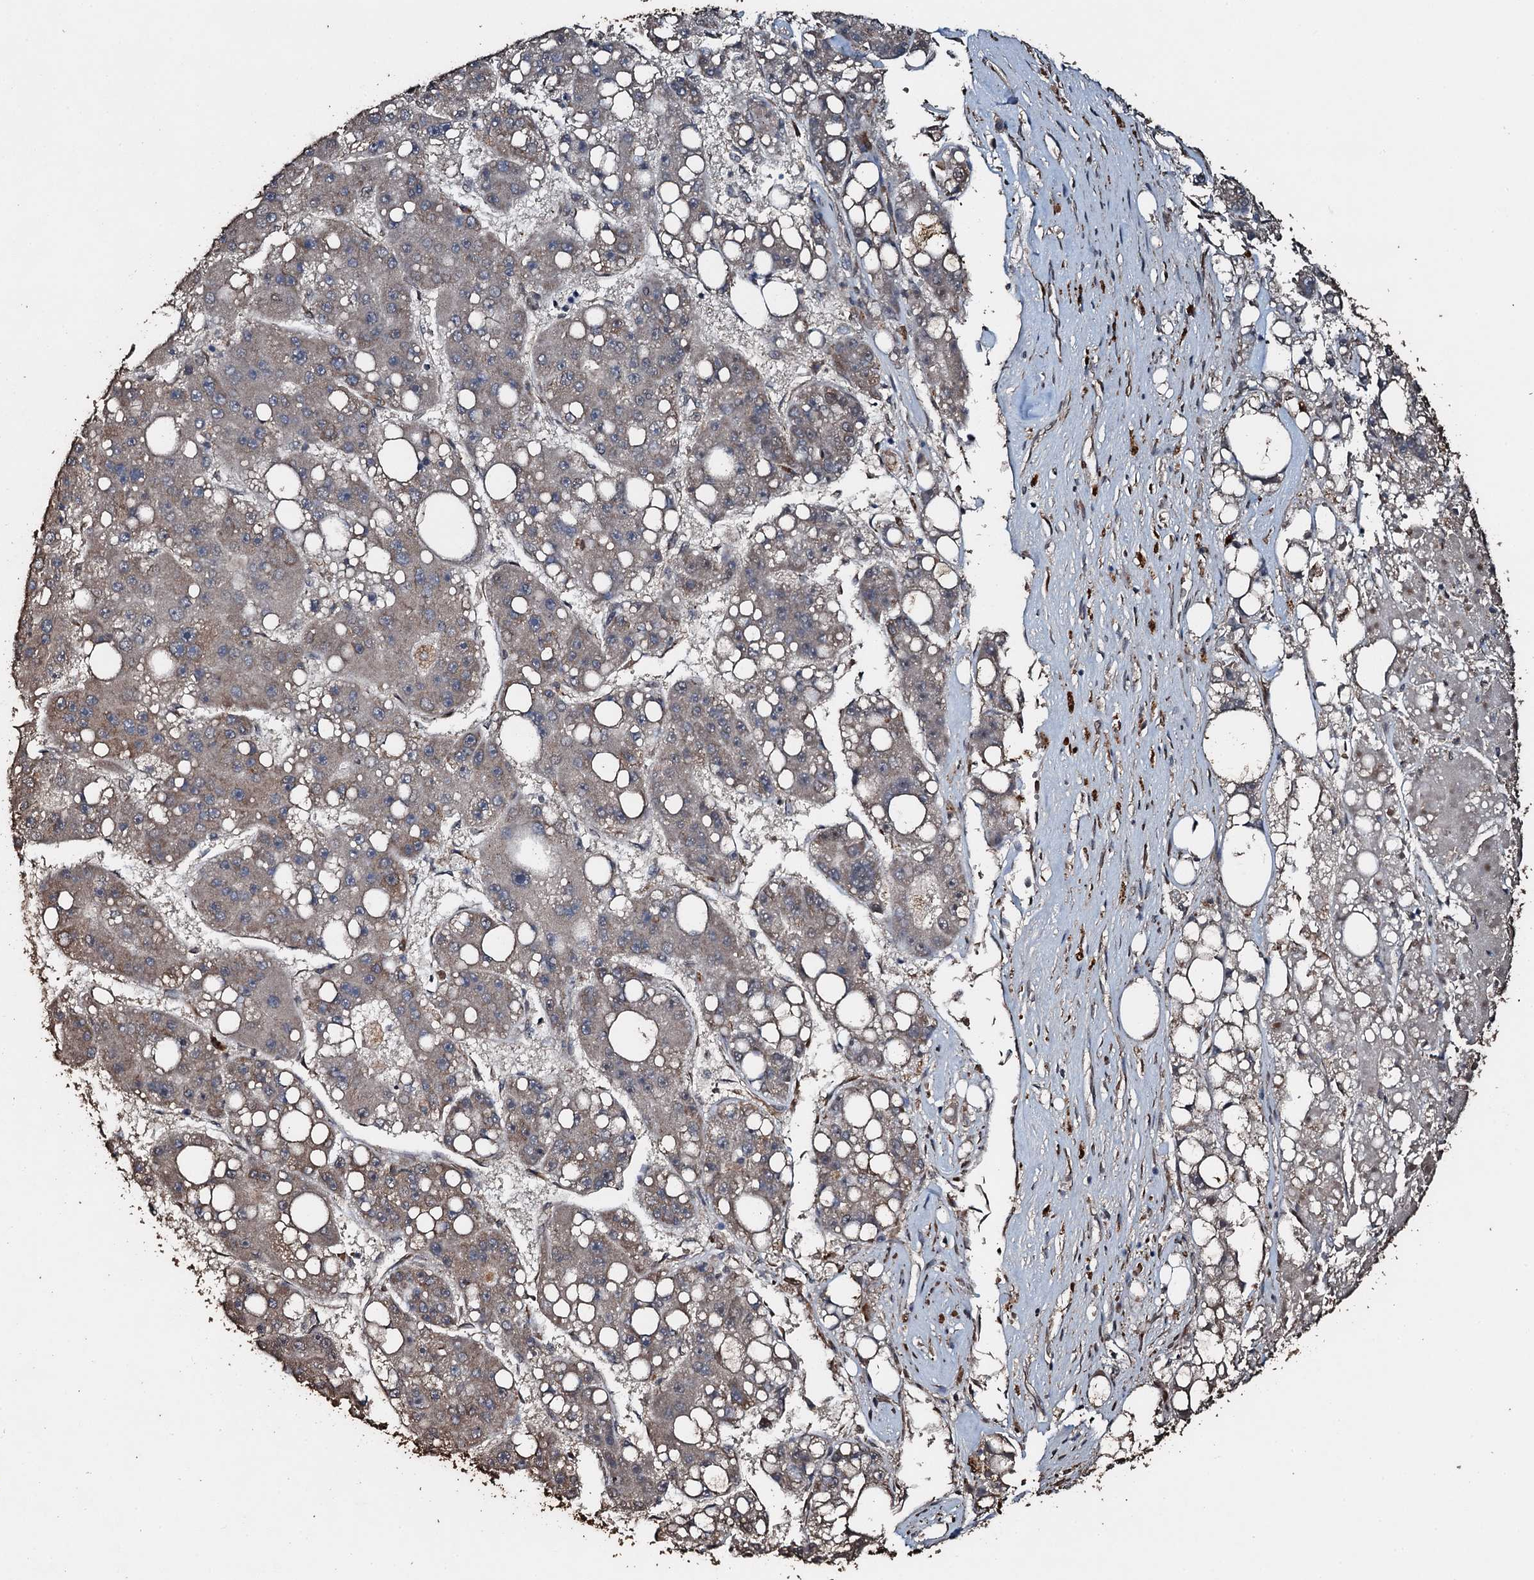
{"staining": {"intensity": "negative", "quantity": "none", "location": "none"}, "tissue": "liver cancer", "cell_type": "Tumor cells", "image_type": "cancer", "snomed": [{"axis": "morphology", "description": "Carcinoma, Hepatocellular, NOS"}, {"axis": "topography", "description": "Liver"}], "caption": "DAB (3,3'-diaminobenzidine) immunohistochemical staining of hepatocellular carcinoma (liver) exhibits no significant staining in tumor cells.", "gene": "ADAMTS10", "patient": {"sex": "female", "age": 61}}